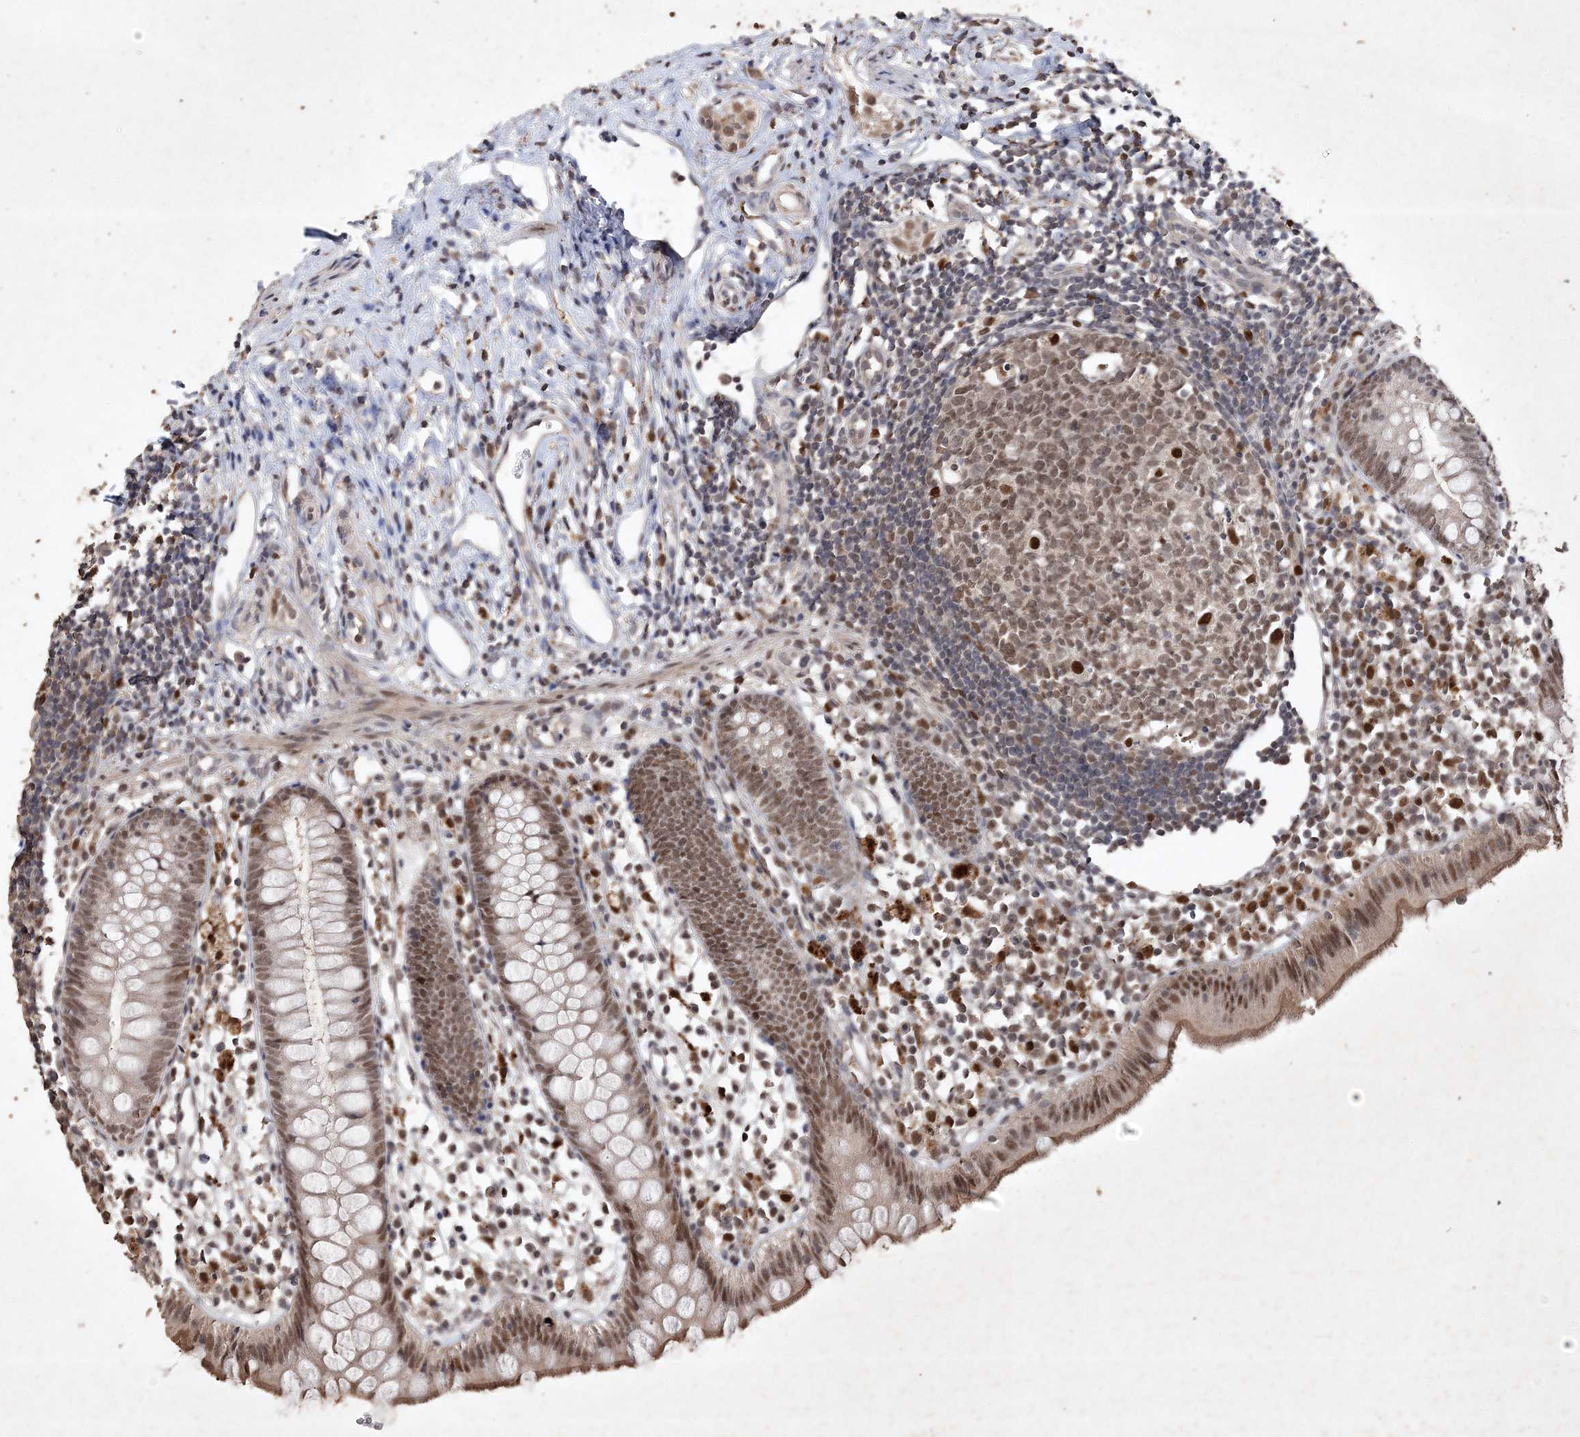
{"staining": {"intensity": "moderate", "quantity": ">75%", "location": "cytoplasmic/membranous,nuclear"}, "tissue": "appendix", "cell_type": "Glandular cells", "image_type": "normal", "snomed": [{"axis": "morphology", "description": "Normal tissue, NOS"}, {"axis": "topography", "description": "Appendix"}], "caption": "Brown immunohistochemical staining in benign human appendix reveals moderate cytoplasmic/membranous,nuclear expression in approximately >75% of glandular cells.", "gene": "C3orf38", "patient": {"sex": "female", "age": 20}}